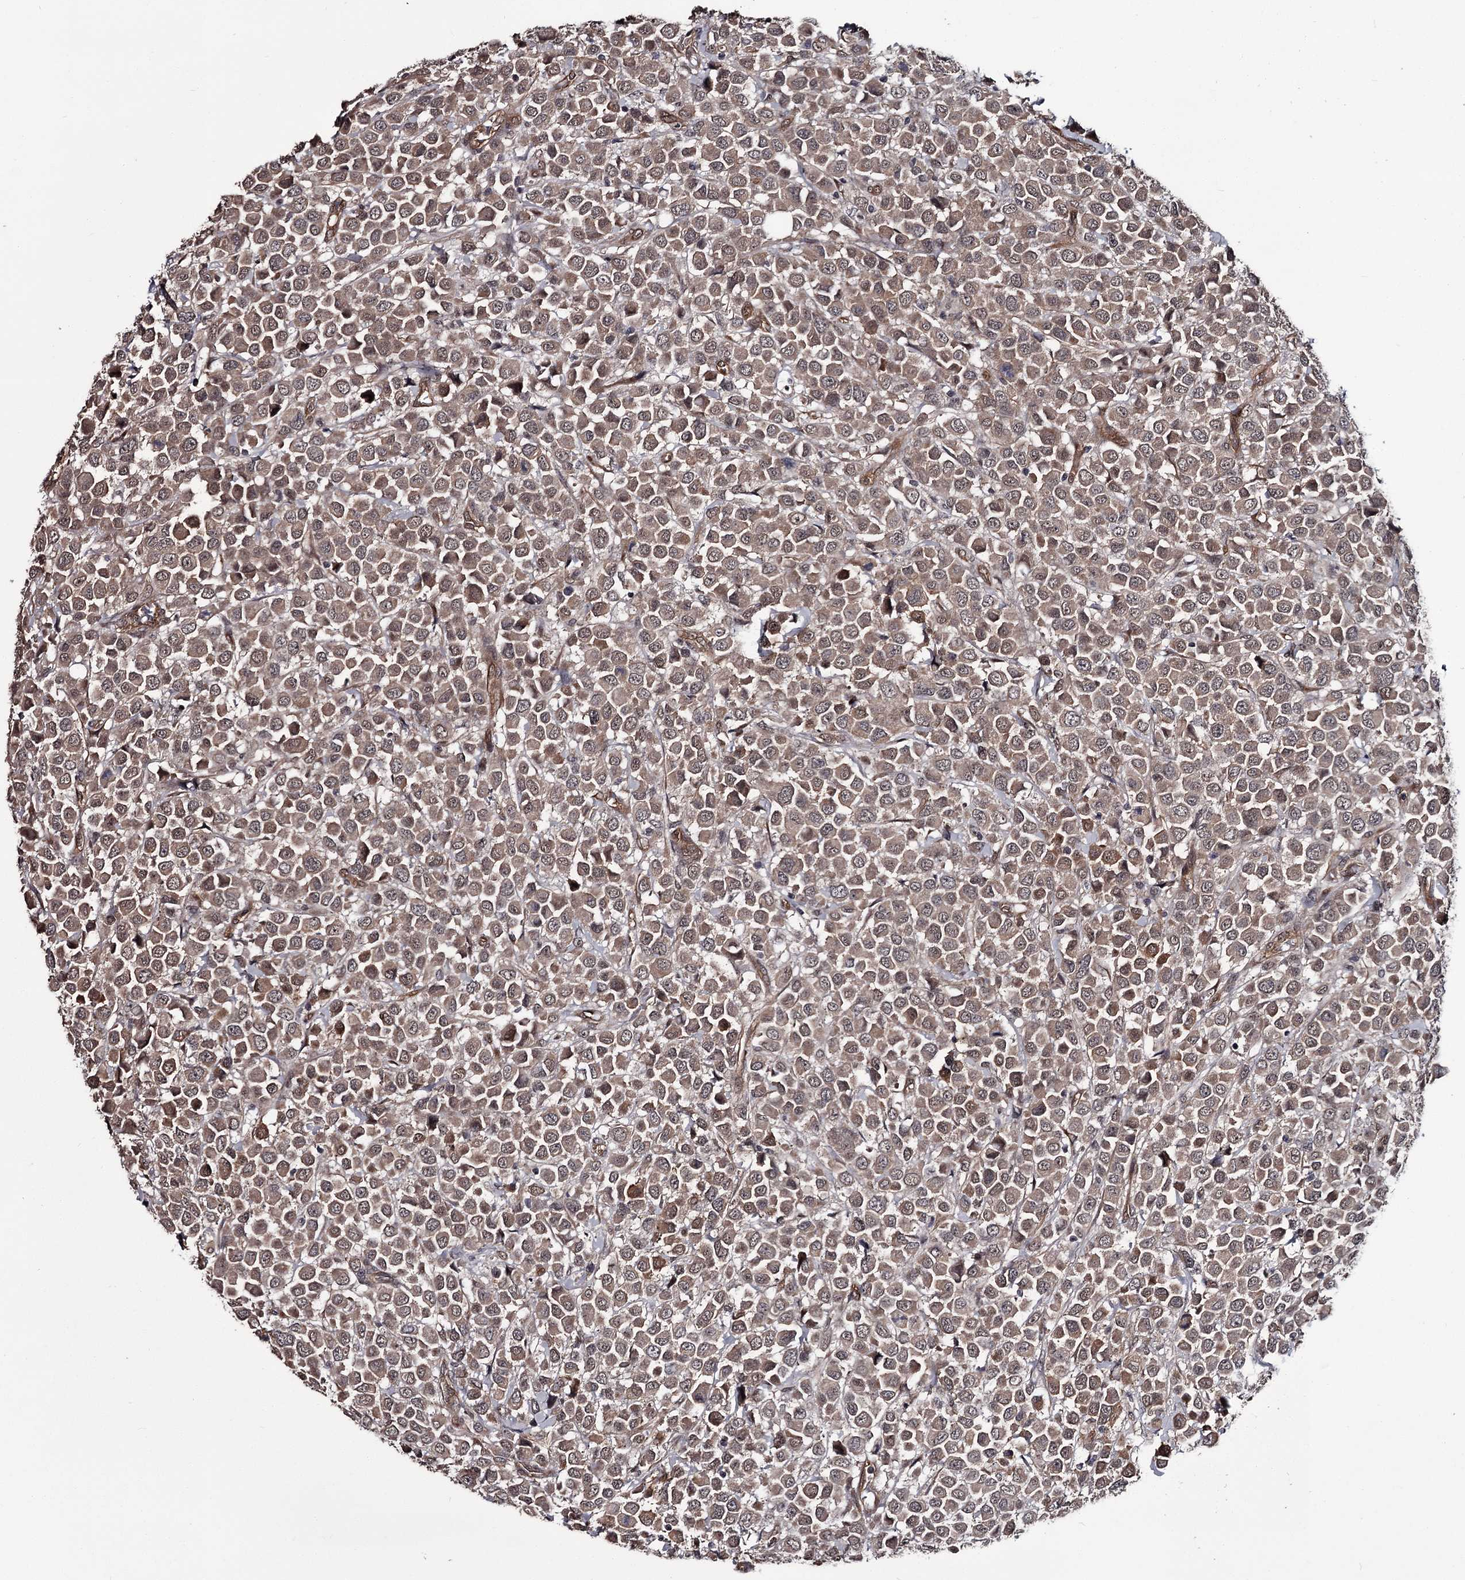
{"staining": {"intensity": "moderate", "quantity": ">75%", "location": "cytoplasmic/membranous,nuclear"}, "tissue": "breast cancer", "cell_type": "Tumor cells", "image_type": "cancer", "snomed": [{"axis": "morphology", "description": "Duct carcinoma"}, {"axis": "topography", "description": "Breast"}], "caption": "Intraductal carcinoma (breast) was stained to show a protein in brown. There is medium levels of moderate cytoplasmic/membranous and nuclear staining in about >75% of tumor cells.", "gene": "CDC42EP2", "patient": {"sex": "female", "age": 61}}